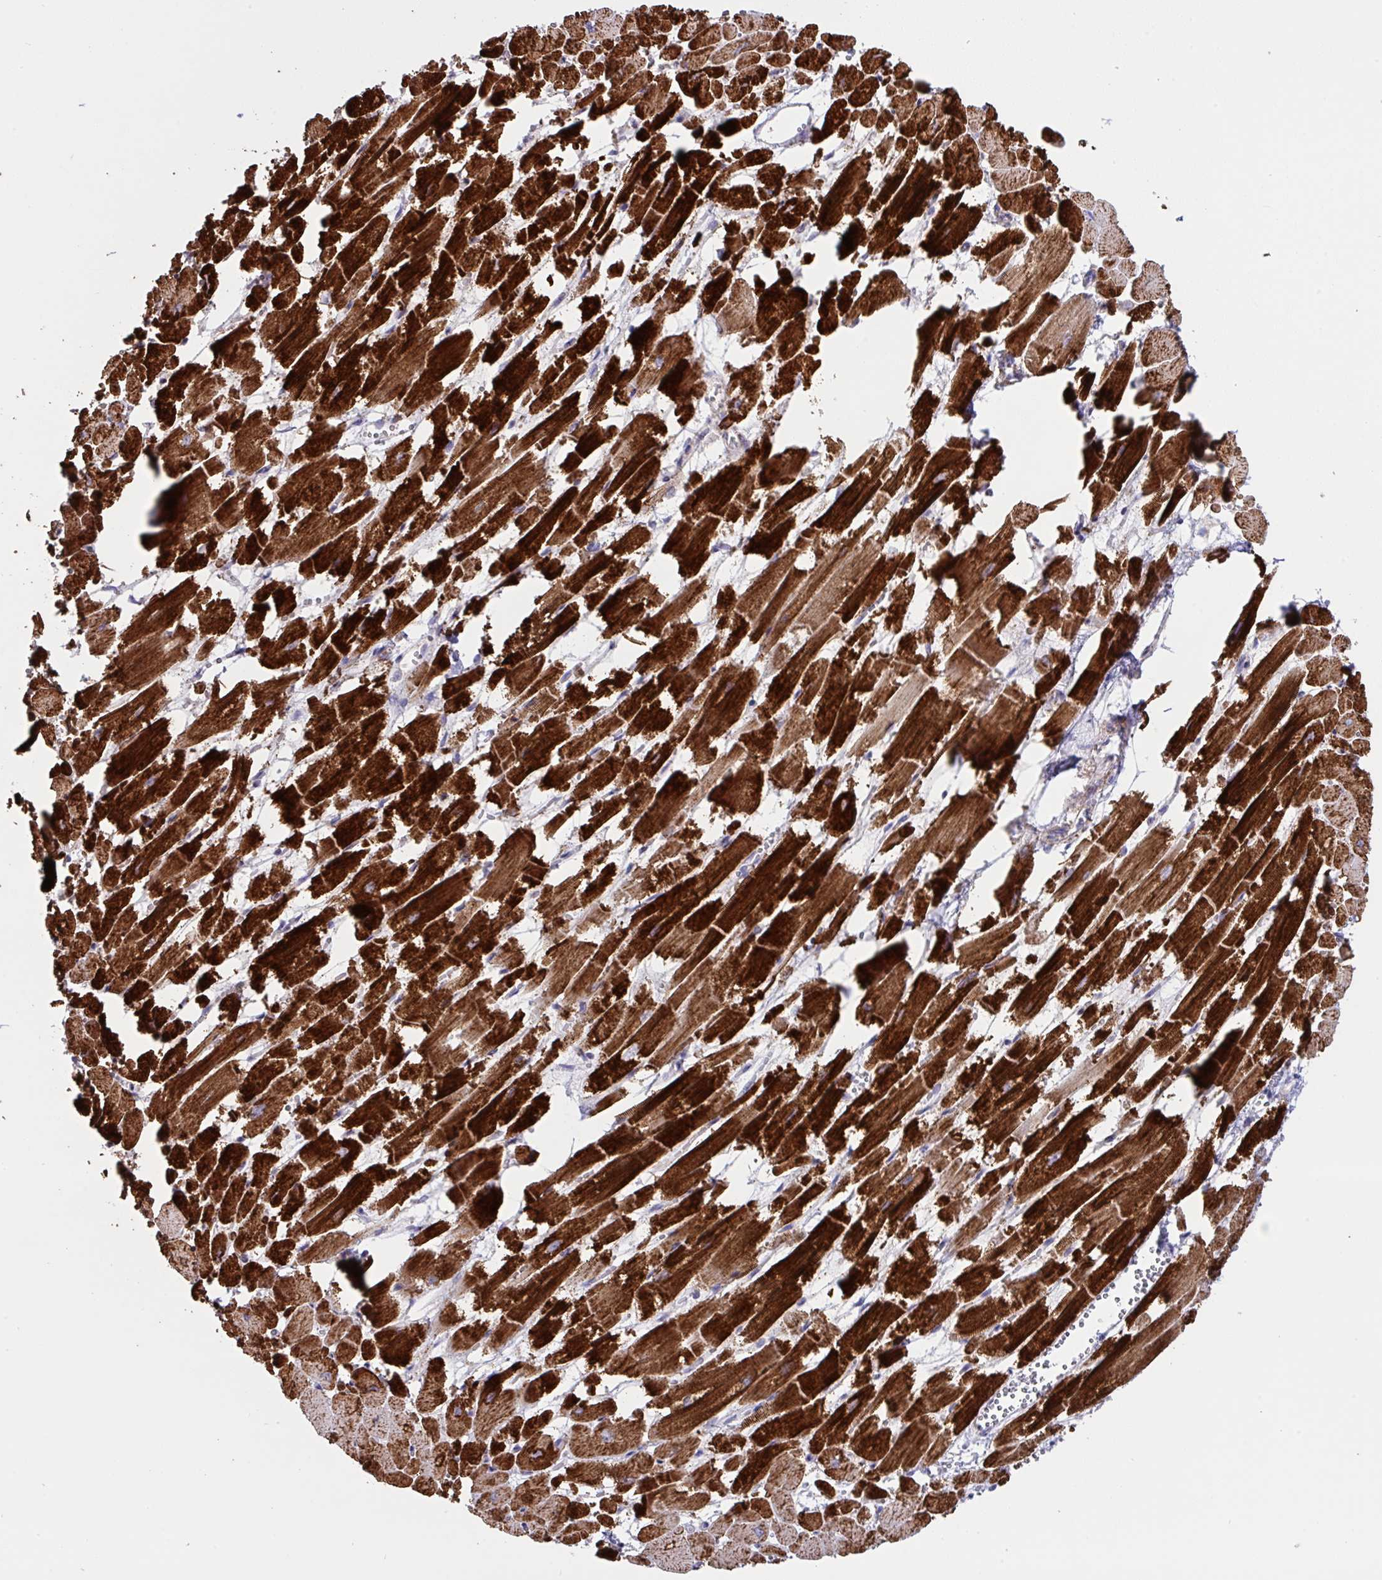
{"staining": {"intensity": "strong", "quantity": ">75%", "location": "cytoplasmic/membranous"}, "tissue": "heart muscle", "cell_type": "Cardiomyocytes", "image_type": "normal", "snomed": [{"axis": "morphology", "description": "Normal tissue, NOS"}, {"axis": "topography", "description": "Heart"}], "caption": "Unremarkable heart muscle demonstrates strong cytoplasmic/membranous staining in approximately >75% of cardiomyocytes.", "gene": "DOK7", "patient": {"sex": "female", "age": 52}}